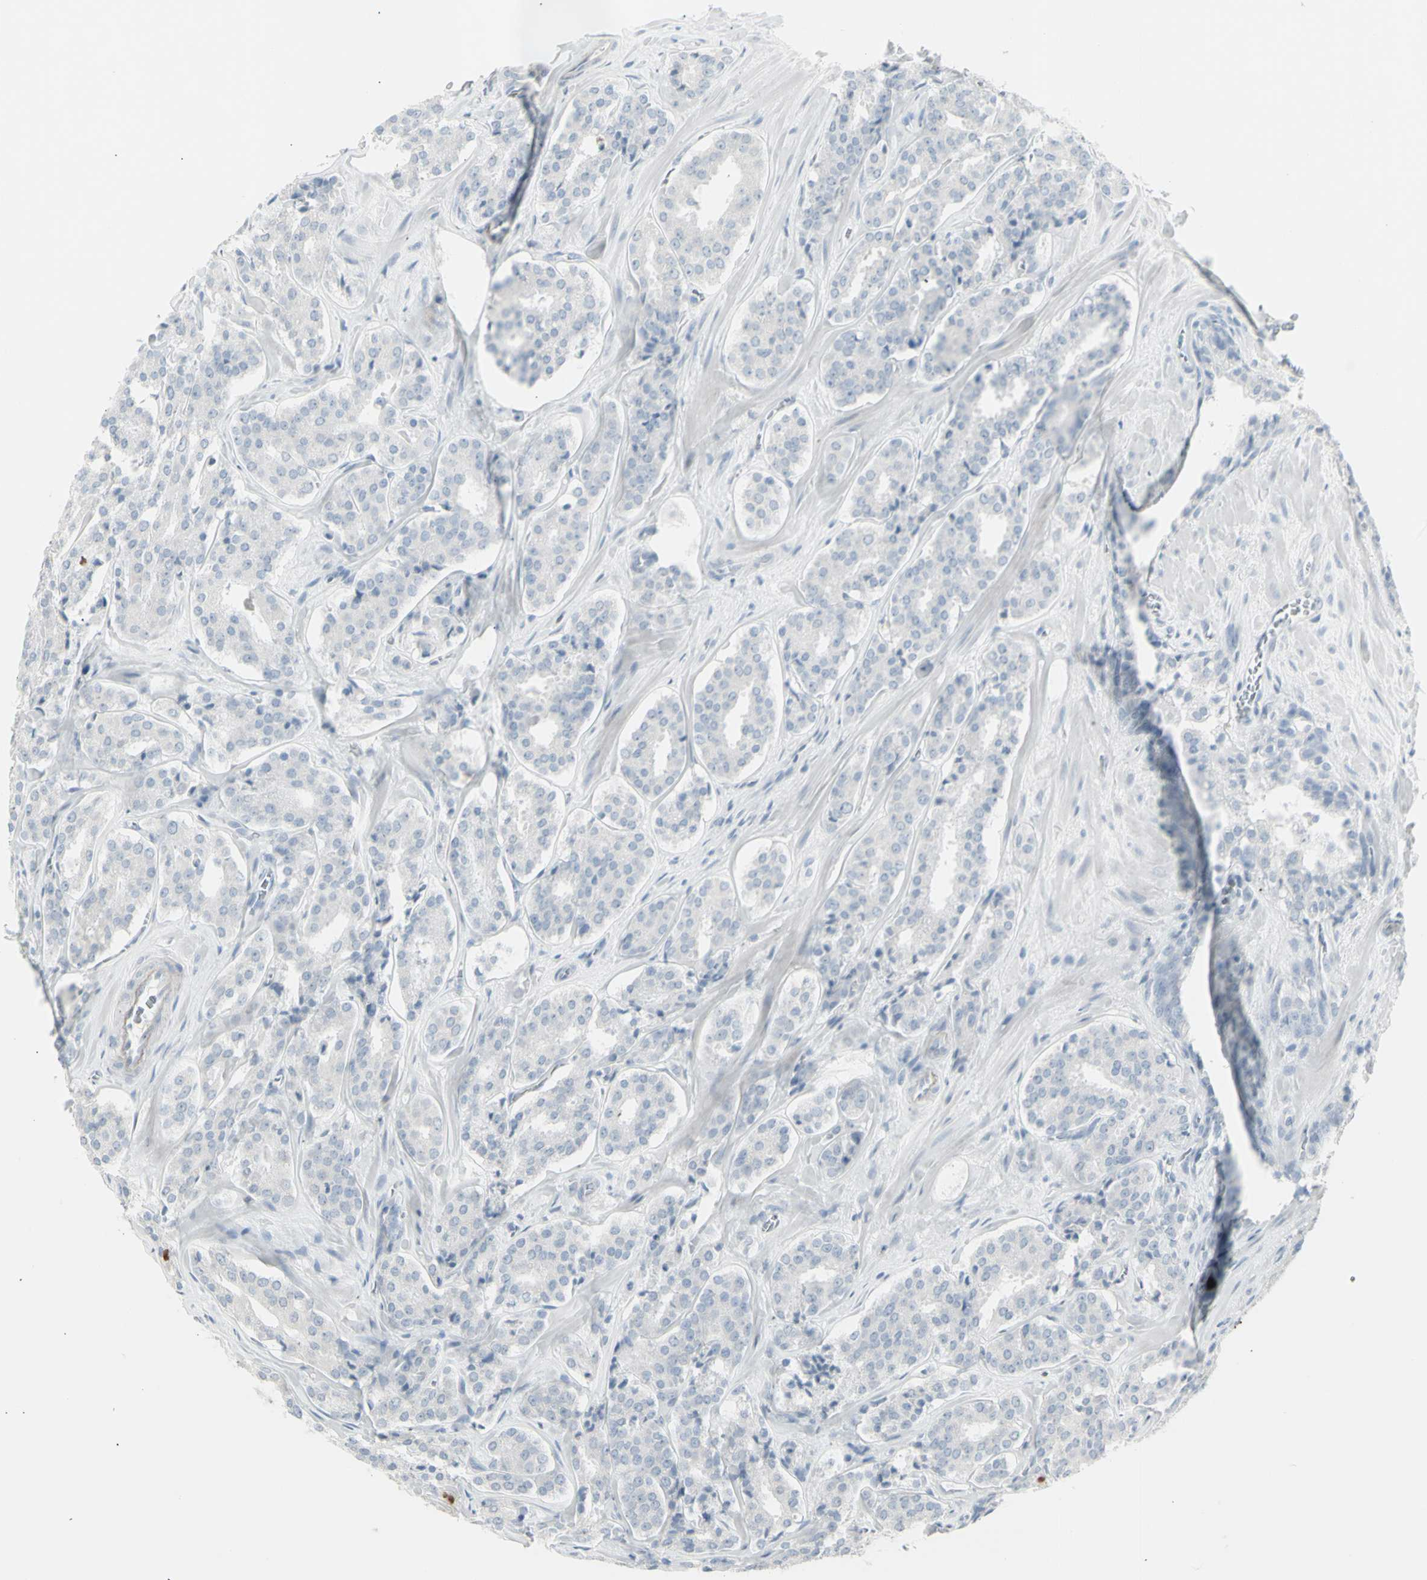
{"staining": {"intensity": "negative", "quantity": "none", "location": "none"}, "tissue": "prostate cancer", "cell_type": "Tumor cells", "image_type": "cancer", "snomed": [{"axis": "morphology", "description": "Adenocarcinoma, High grade"}, {"axis": "topography", "description": "Prostate"}], "caption": "Immunohistochemical staining of prostate cancer shows no significant staining in tumor cells.", "gene": "YBX2", "patient": {"sex": "male", "age": 60}}